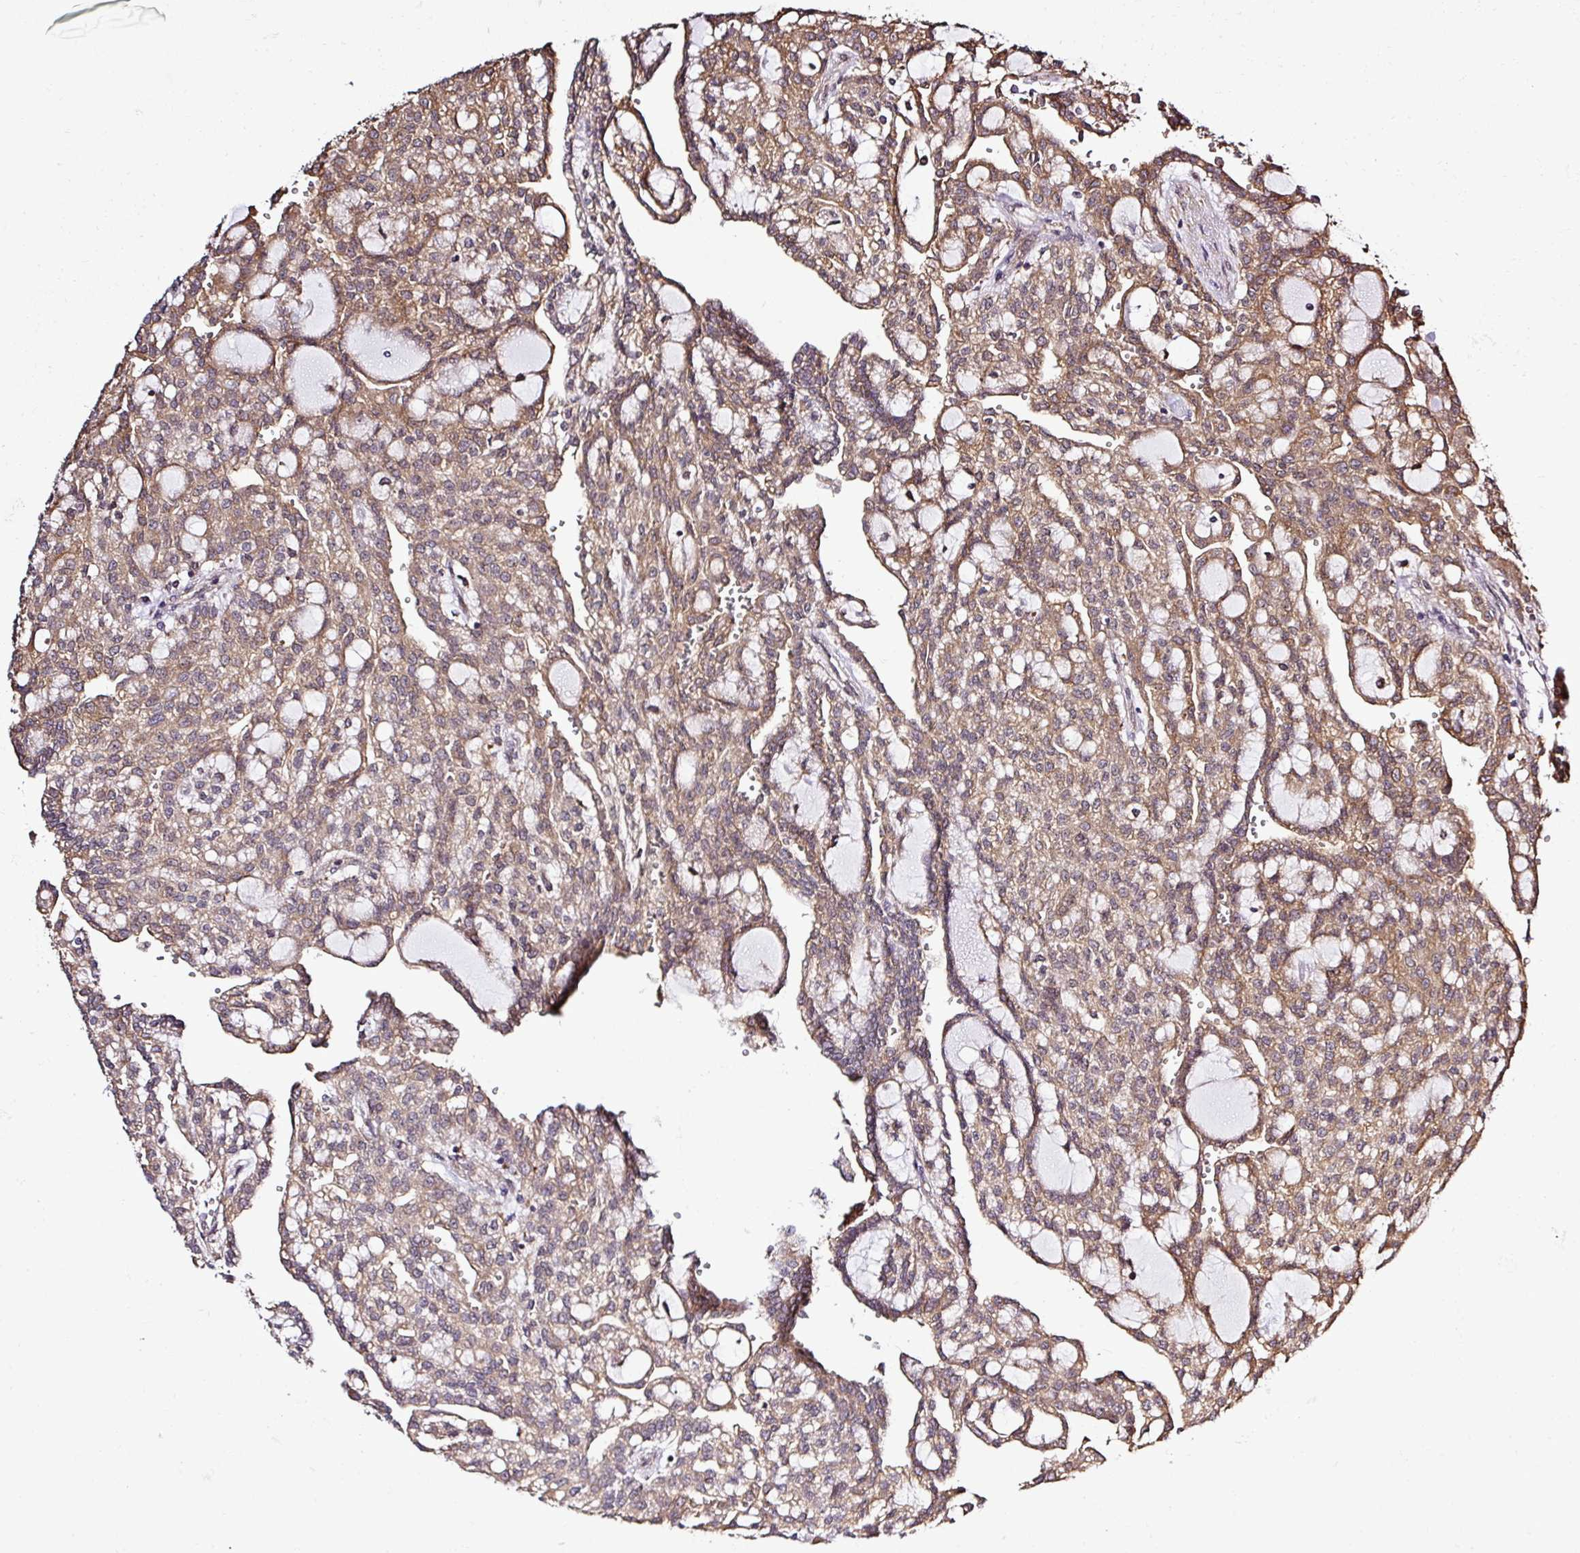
{"staining": {"intensity": "weak", "quantity": ">75%", "location": "cytoplasmic/membranous"}, "tissue": "renal cancer", "cell_type": "Tumor cells", "image_type": "cancer", "snomed": [{"axis": "morphology", "description": "Adenocarcinoma, NOS"}, {"axis": "topography", "description": "Kidney"}], "caption": "A micrograph showing weak cytoplasmic/membranous staining in about >75% of tumor cells in adenocarcinoma (renal), as visualized by brown immunohistochemical staining.", "gene": "FAM153A", "patient": {"sex": "male", "age": 63}}